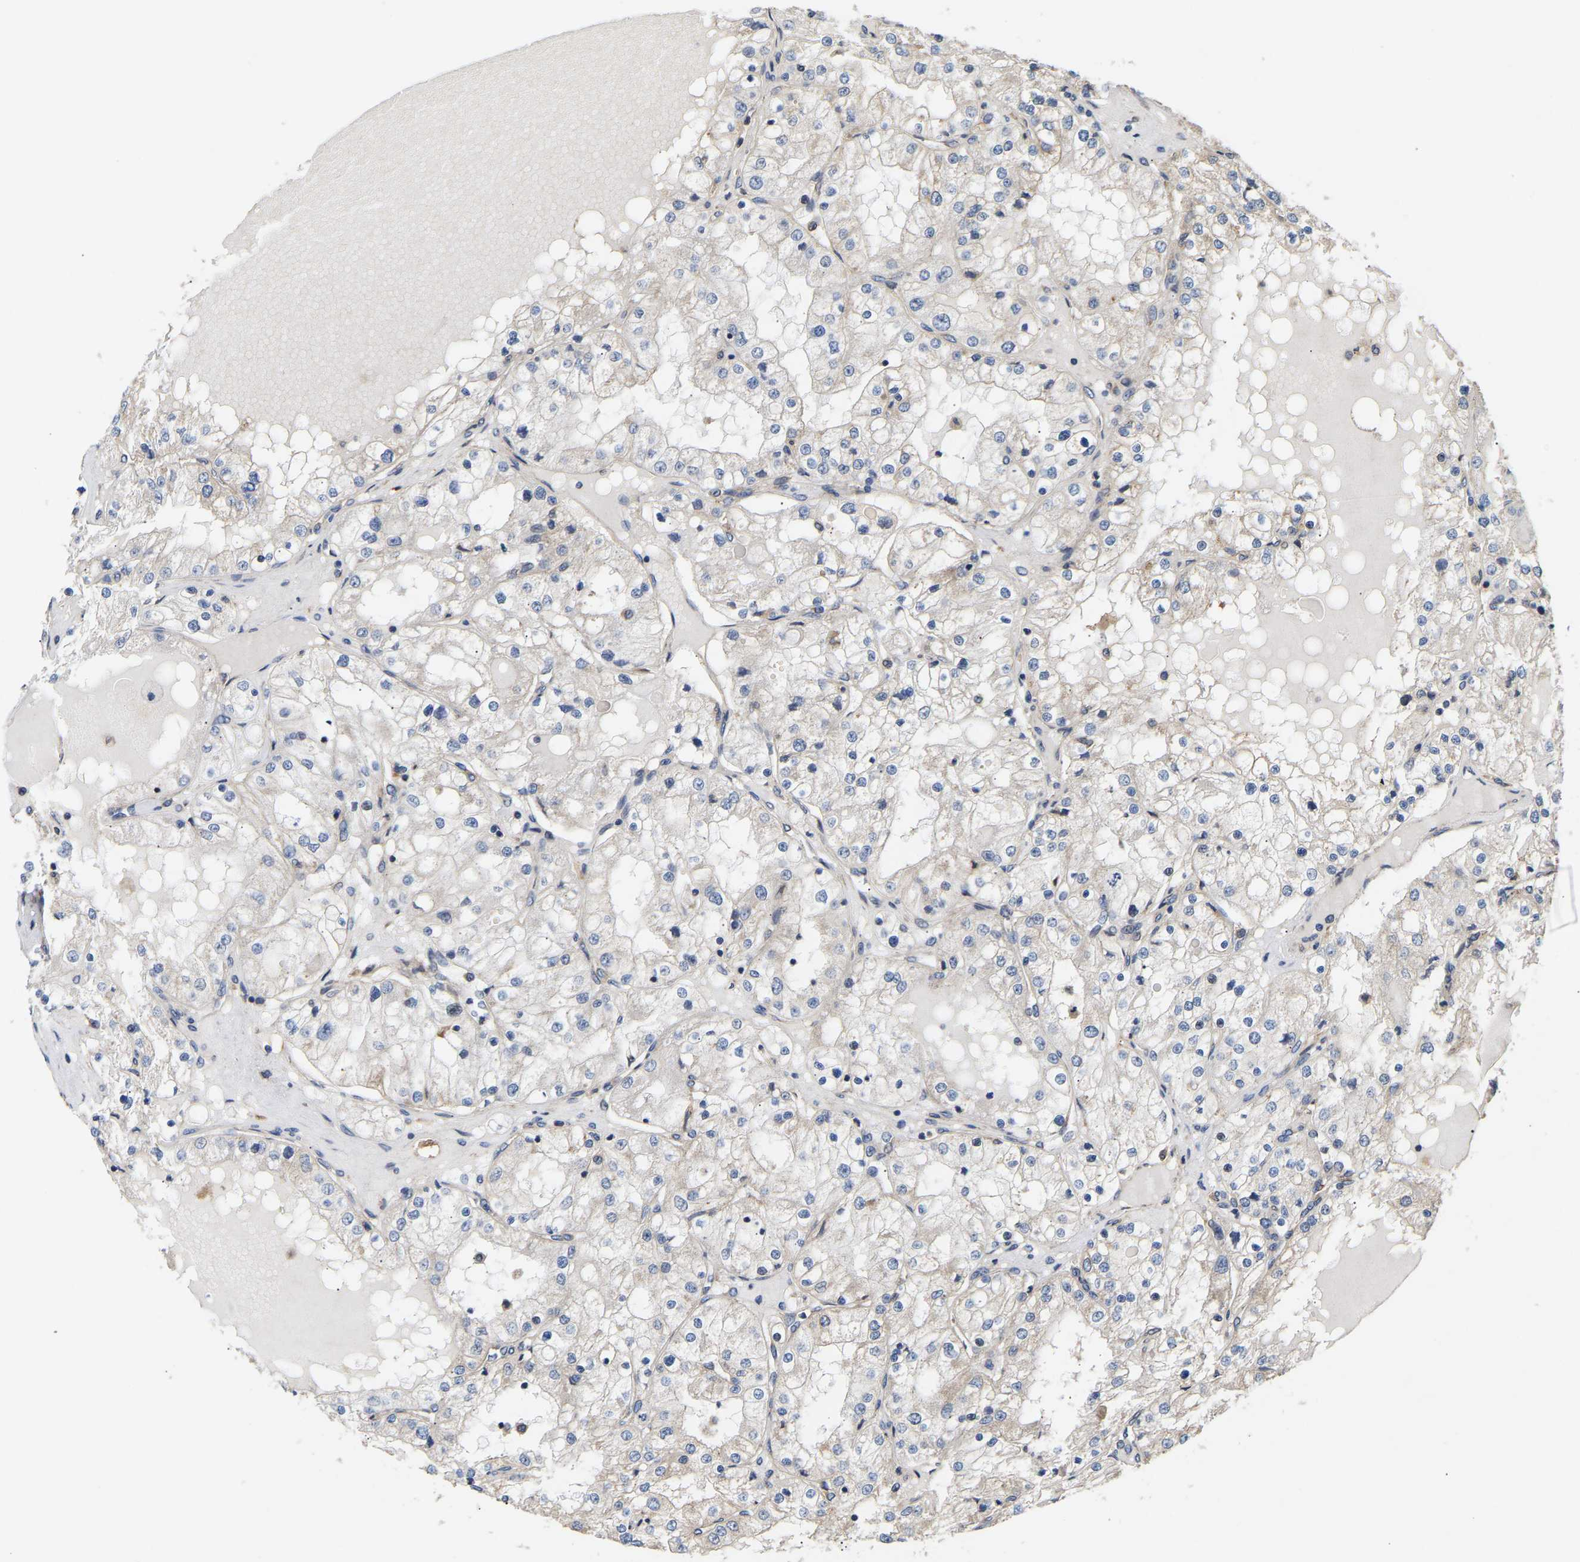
{"staining": {"intensity": "negative", "quantity": "none", "location": "none"}, "tissue": "renal cancer", "cell_type": "Tumor cells", "image_type": "cancer", "snomed": [{"axis": "morphology", "description": "Adenocarcinoma, NOS"}, {"axis": "topography", "description": "Kidney"}], "caption": "Photomicrograph shows no significant protein expression in tumor cells of renal cancer (adenocarcinoma). Nuclei are stained in blue.", "gene": "AIMP2", "patient": {"sex": "male", "age": 68}}